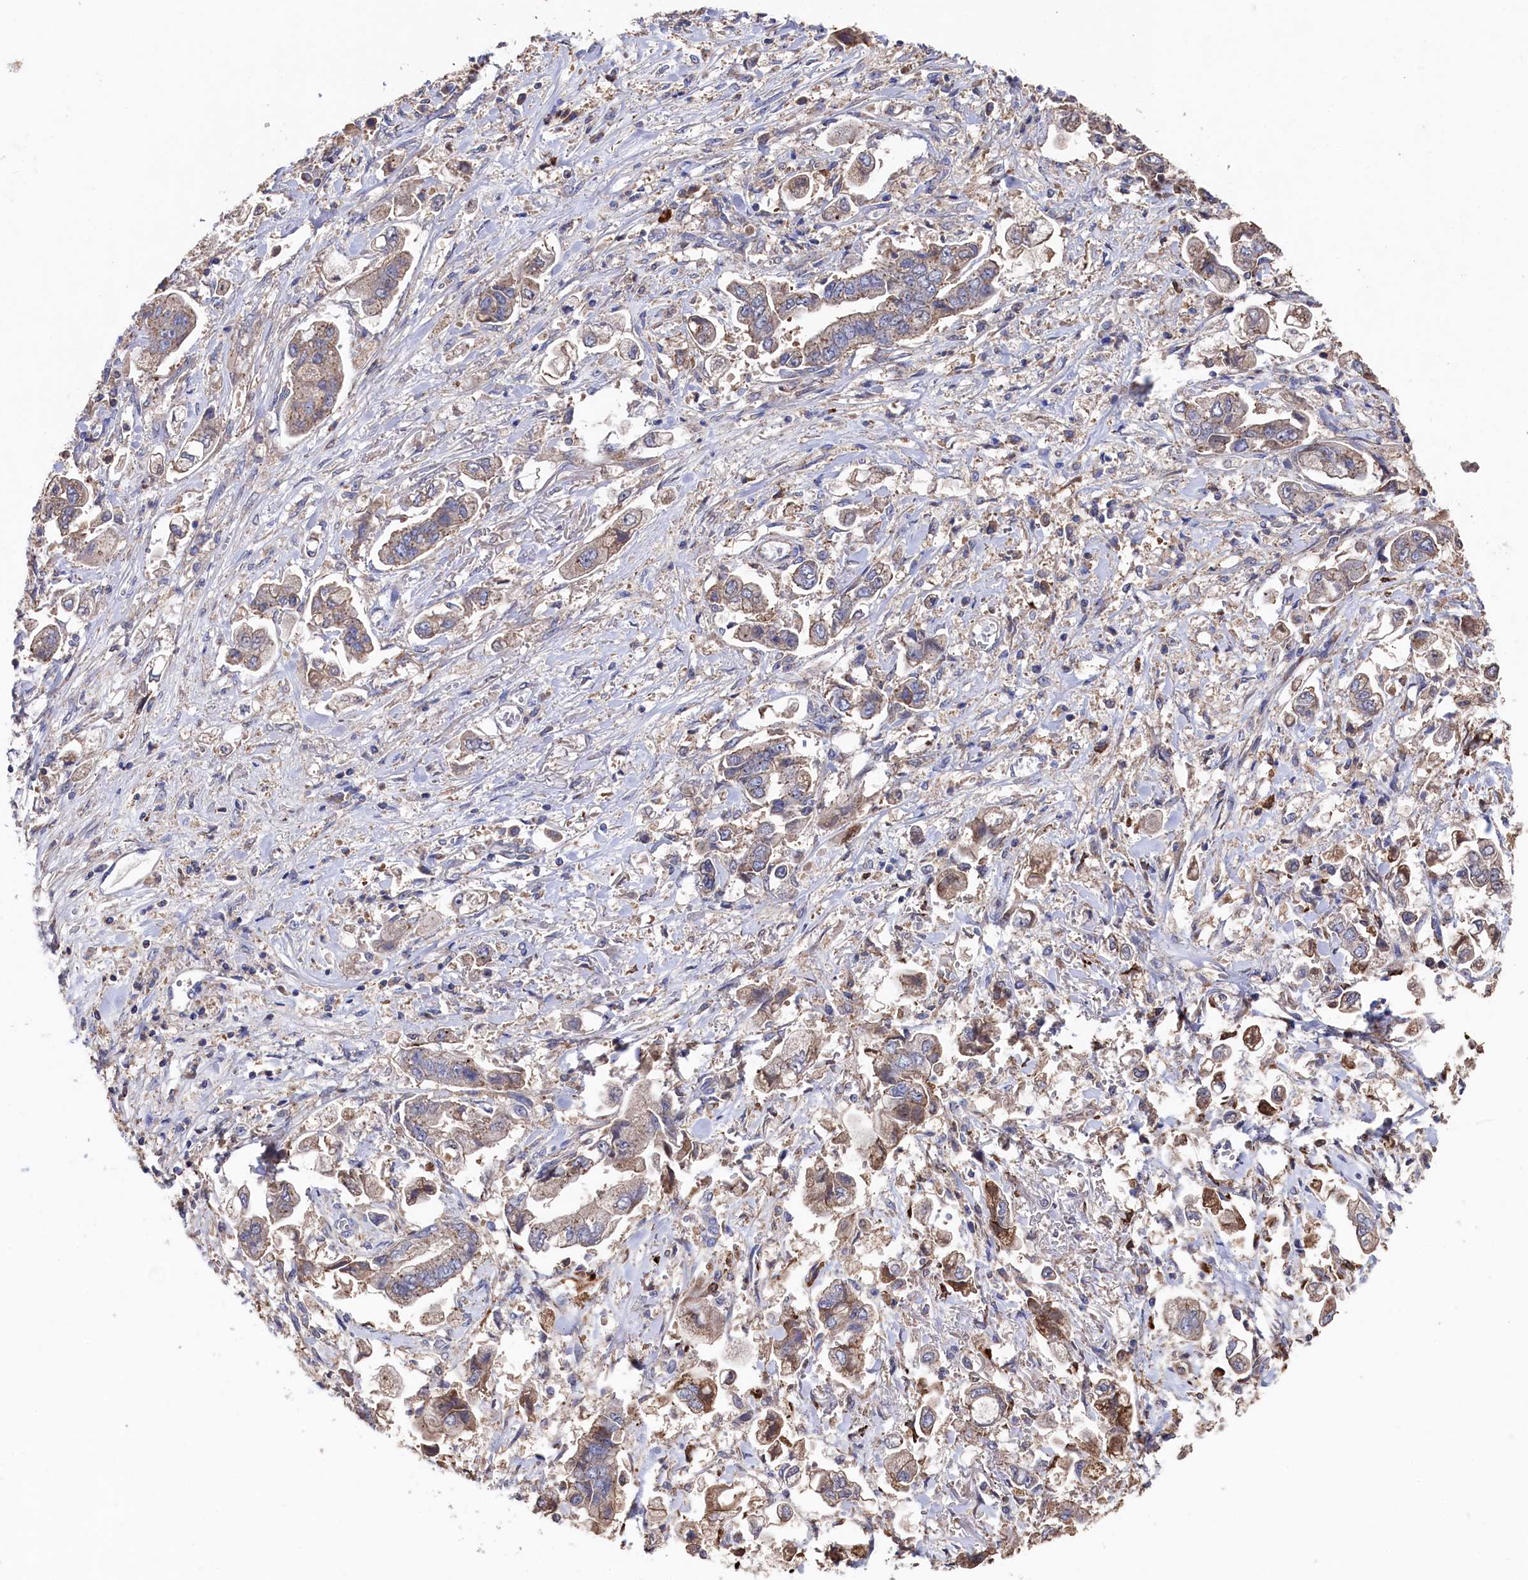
{"staining": {"intensity": "weak", "quantity": ">75%", "location": "cytoplasmic/membranous"}, "tissue": "stomach cancer", "cell_type": "Tumor cells", "image_type": "cancer", "snomed": [{"axis": "morphology", "description": "Adenocarcinoma, NOS"}, {"axis": "topography", "description": "Stomach"}], "caption": "Immunohistochemistry staining of stomach adenocarcinoma, which demonstrates low levels of weak cytoplasmic/membranous staining in about >75% of tumor cells indicating weak cytoplasmic/membranous protein expression. The staining was performed using DAB (brown) for protein detection and nuclei were counterstained in hematoxylin (blue).", "gene": "TK2", "patient": {"sex": "male", "age": 62}}